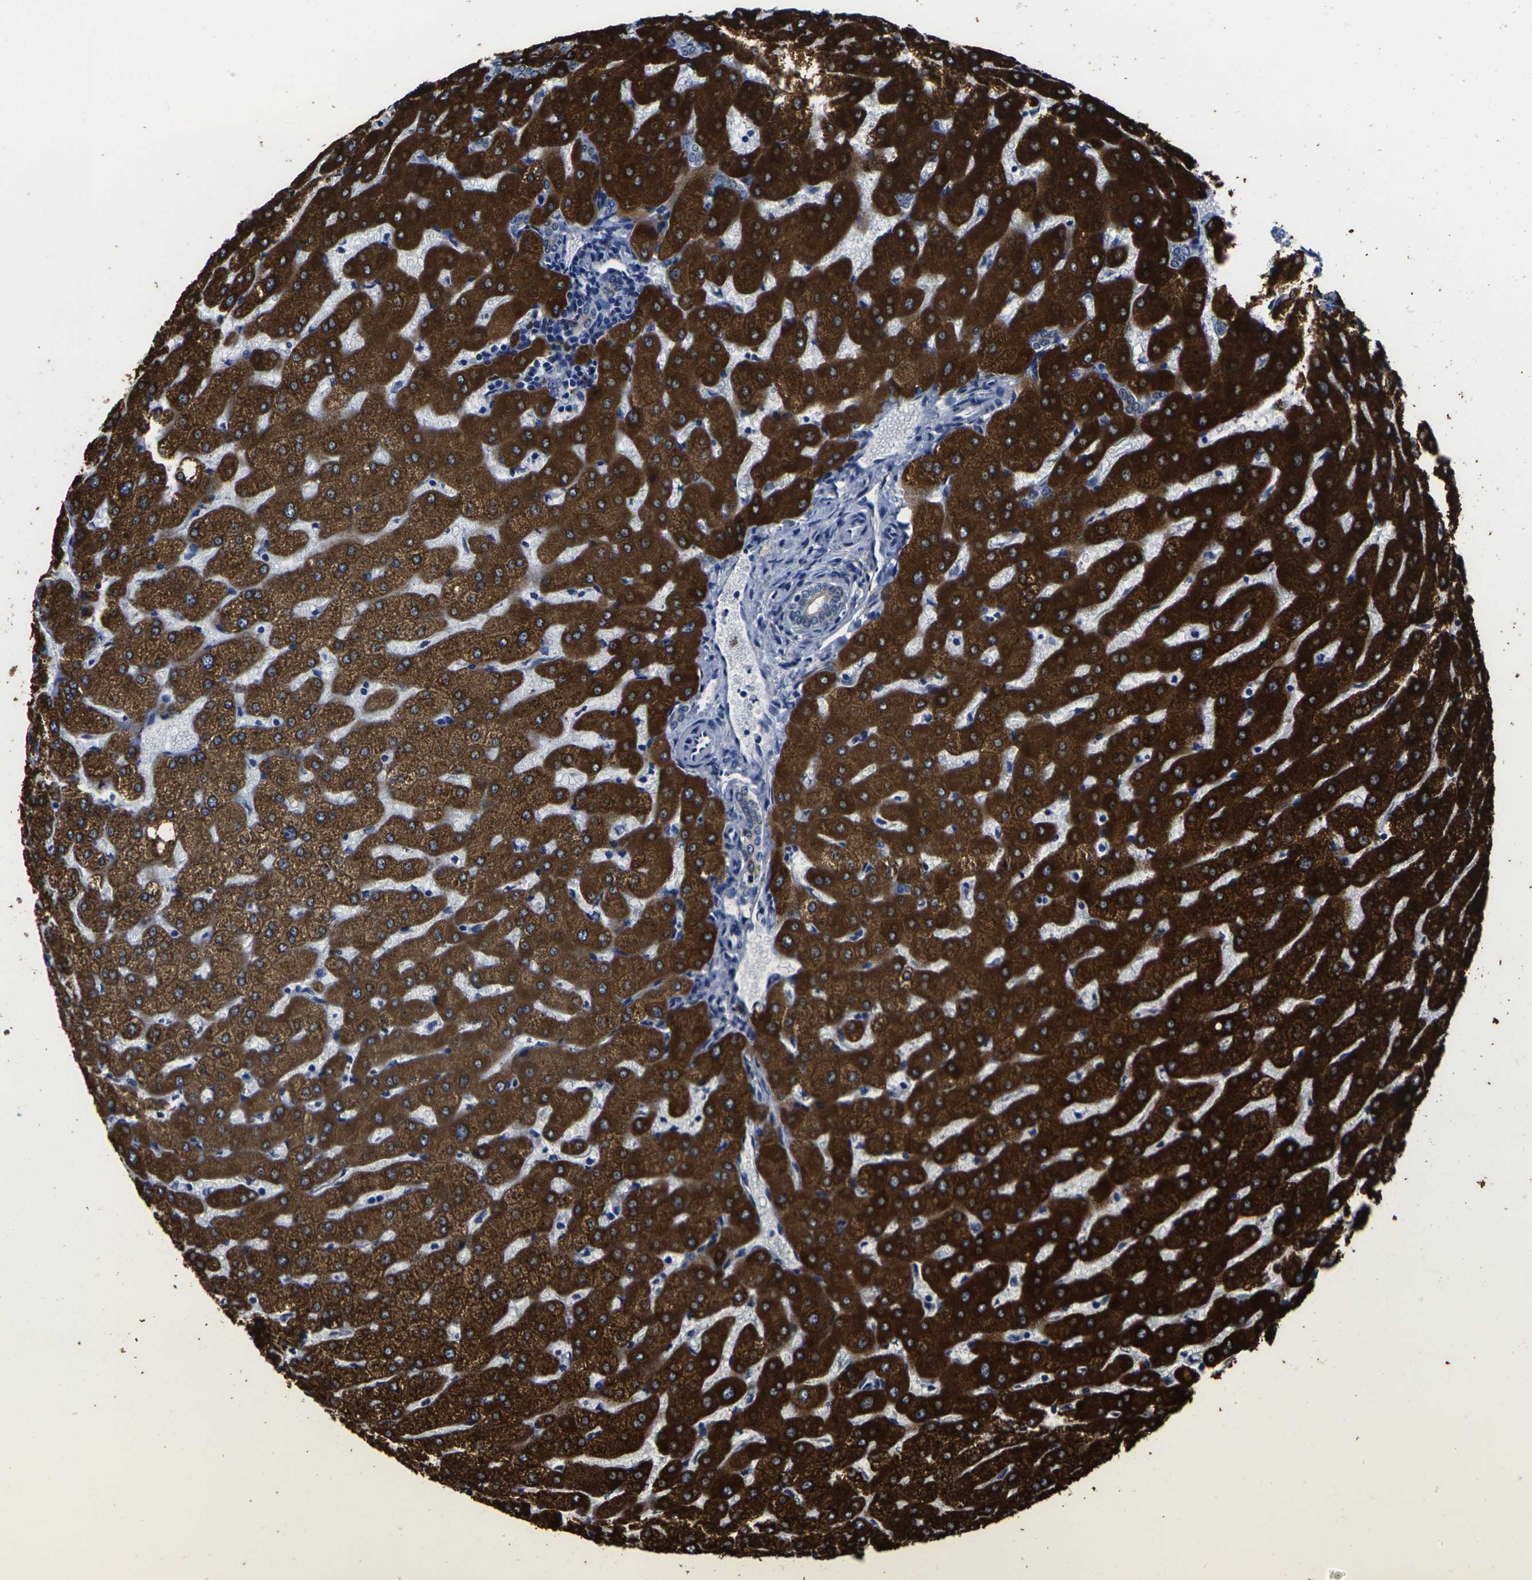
{"staining": {"intensity": "negative", "quantity": "none", "location": "none"}, "tissue": "liver", "cell_type": "Cholangiocytes", "image_type": "normal", "snomed": [{"axis": "morphology", "description": "Normal tissue, NOS"}, {"axis": "morphology", "description": "Fibrosis, NOS"}, {"axis": "topography", "description": "Liver"}], "caption": "Immunohistochemistry (IHC) photomicrograph of normal liver: liver stained with DAB displays no significant protein positivity in cholangiocytes.", "gene": "CYP2C8", "patient": {"sex": "female", "age": 29}}